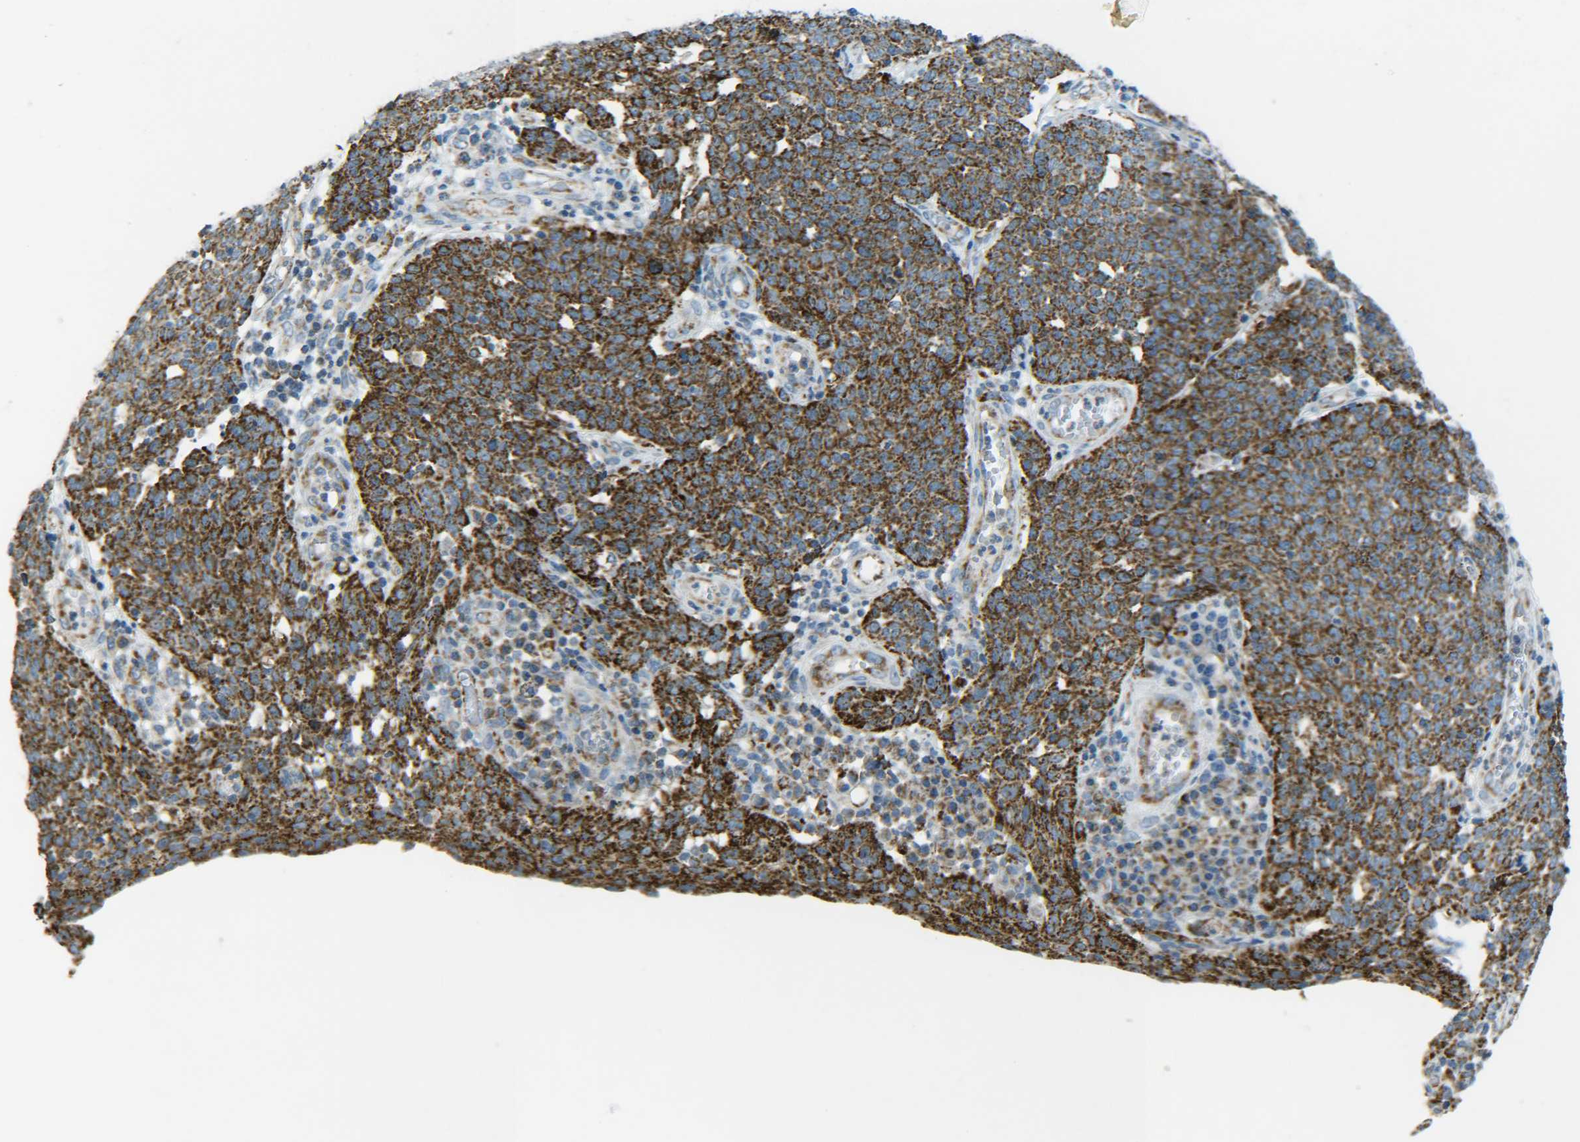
{"staining": {"intensity": "strong", "quantity": ">75%", "location": "cytoplasmic/membranous"}, "tissue": "cervical cancer", "cell_type": "Tumor cells", "image_type": "cancer", "snomed": [{"axis": "morphology", "description": "Squamous cell carcinoma, NOS"}, {"axis": "topography", "description": "Cervix"}], "caption": "The photomicrograph demonstrates a brown stain indicating the presence of a protein in the cytoplasmic/membranous of tumor cells in cervical squamous cell carcinoma. (DAB (3,3'-diaminobenzidine) IHC, brown staining for protein, blue staining for nuclei).", "gene": "CYB5R1", "patient": {"sex": "female", "age": 34}}